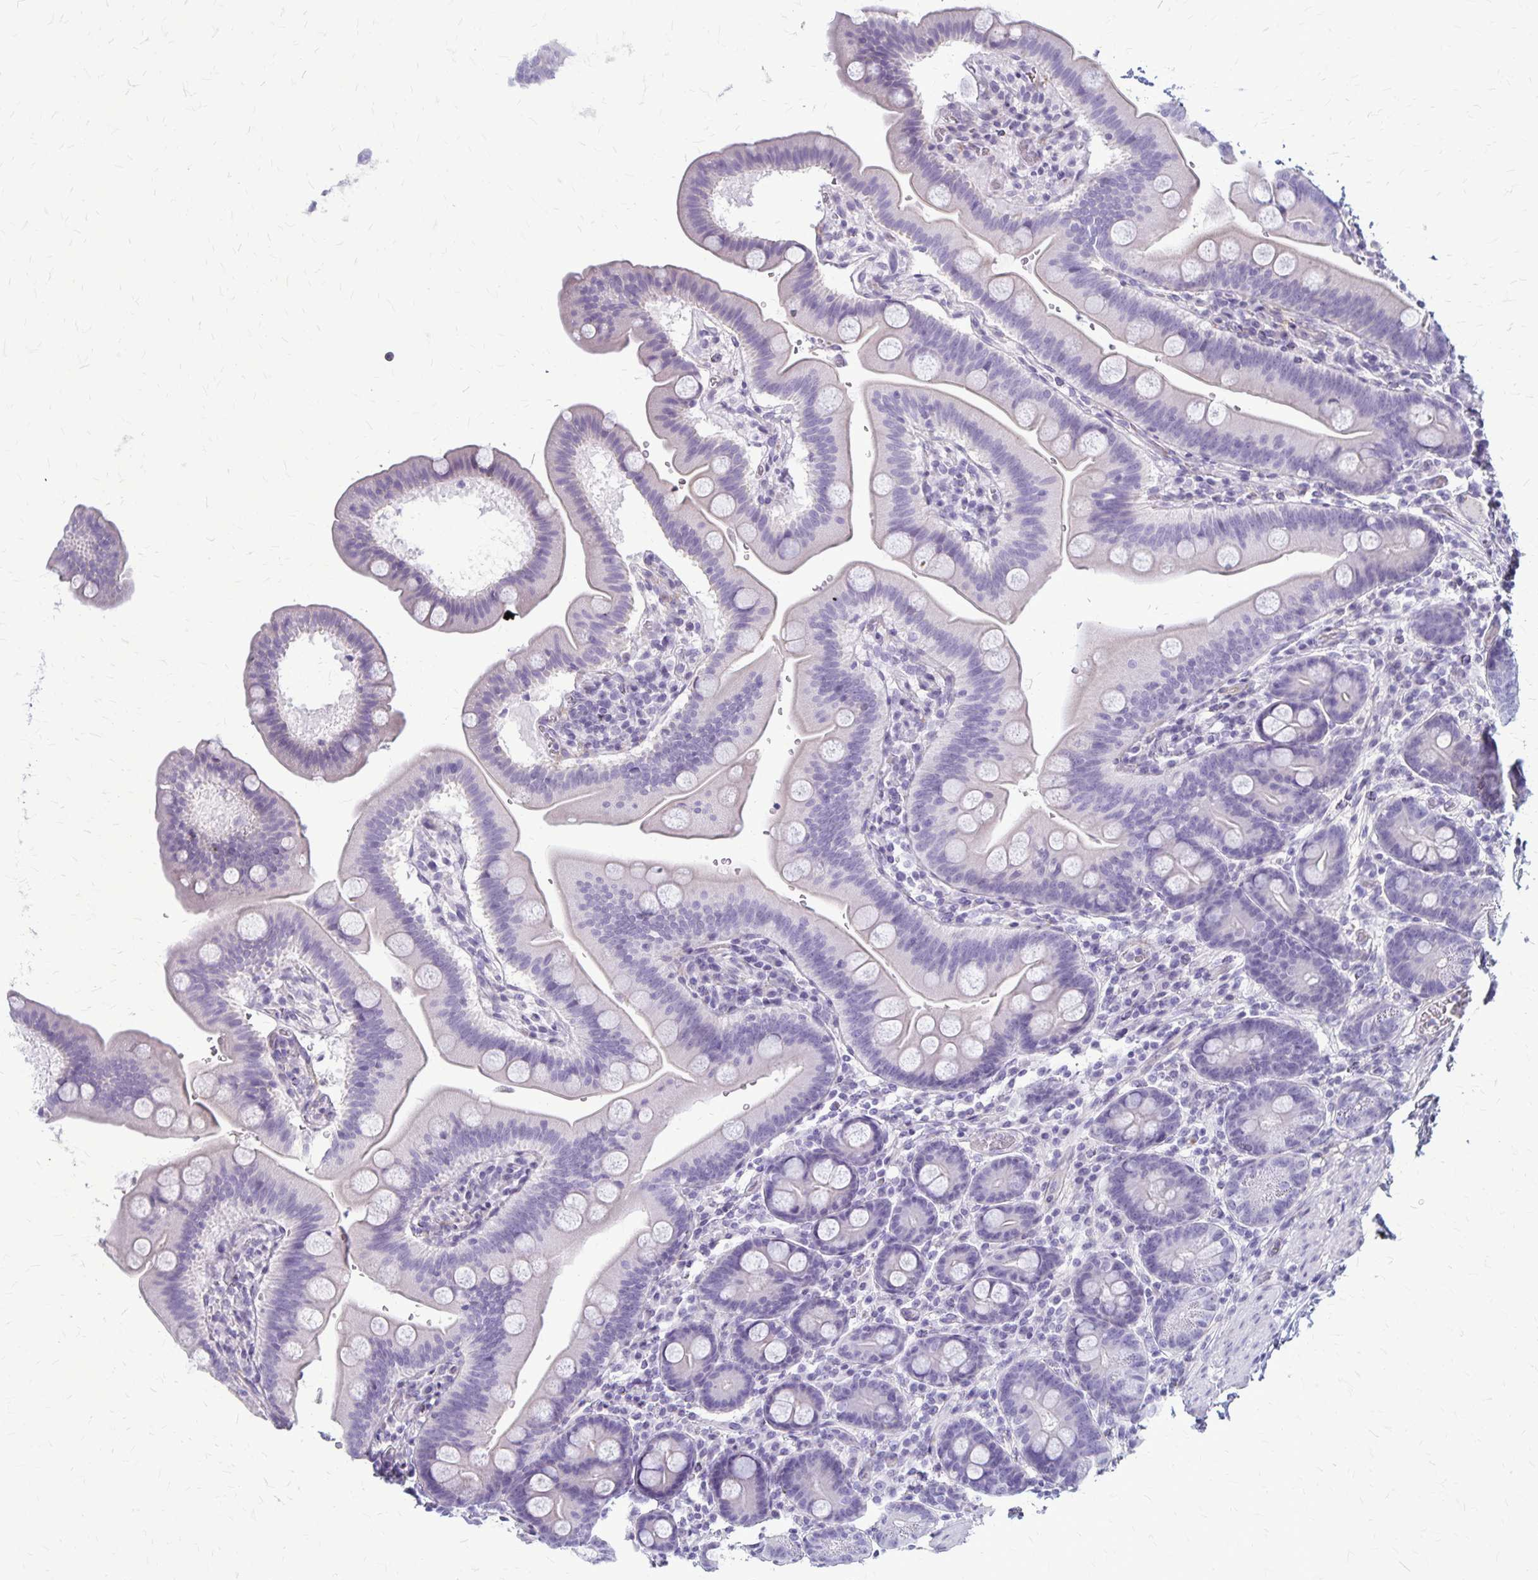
{"staining": {"intensity": "negative", "quantity": "none", "location": "none"}, "tissue": "duodenum", "cell_type": "Glandular cells", "image_type": "normal", "snomed": [{"axis": "morphology", "description": "Normal tissue, NOS"}, {"axis": "topography", "description": "Pancreas"}, {"axis": "topography", "description": "Duodenum"}], "caption": "The micrograph demonstrates no significant expression in glandular cells of duodenum.", "gene": "GP9", "patient": {"sex": "male", "age": 59}}